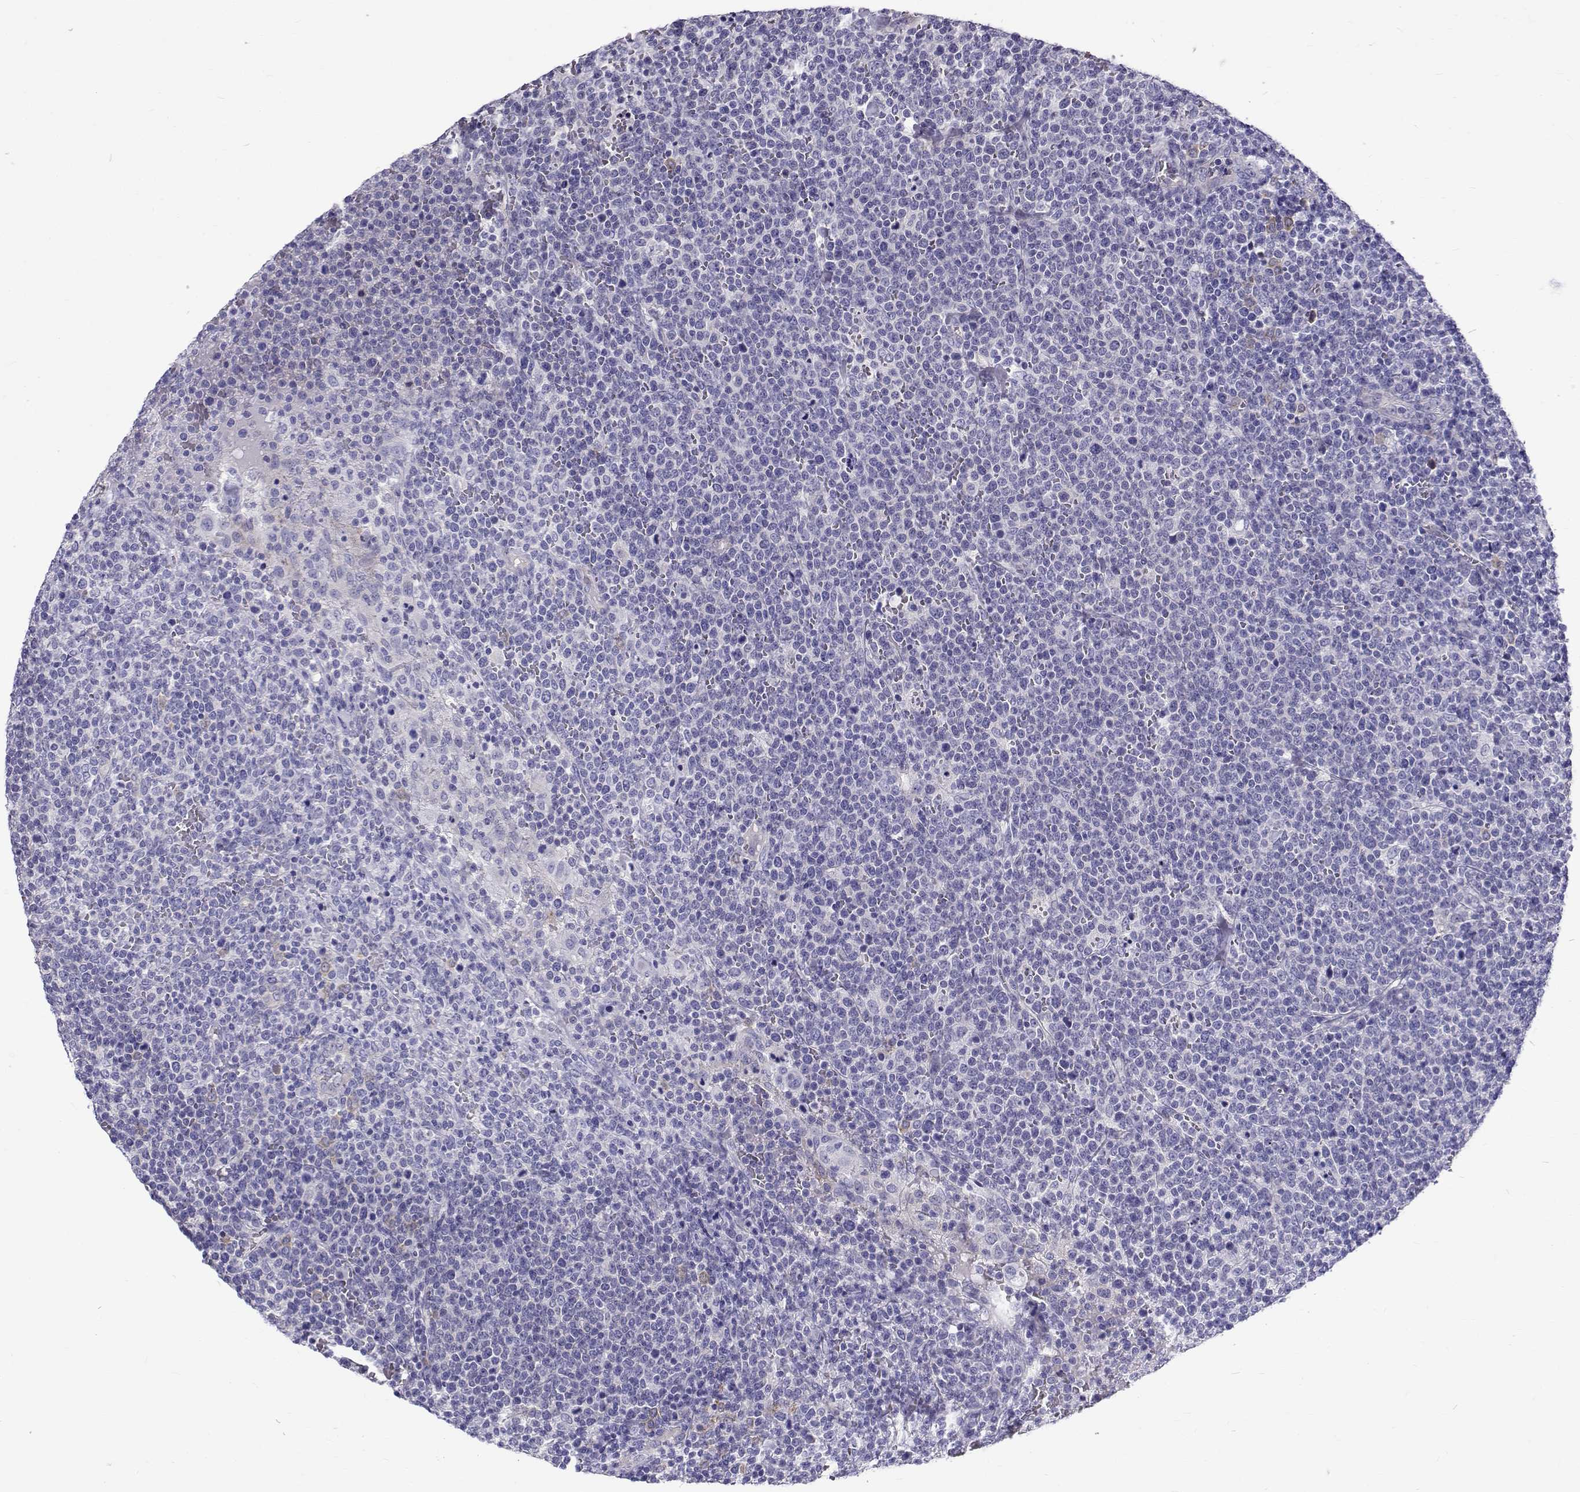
{"staining": {"intensity": "negative", "quantity": "none", "location": "none"}, "tissue": "lymphoma", "cell_type": "Tumor cells", "image_type": "cancer", "snomed": [{"axis": "morphology", "description": "Malignant lymphoma, non-Hodgkin's type, High grade"}, {"axis": "topography", "description": "Lymph node"}], "caption": "A micrograph of lymphoma stained for a protein demonstrates no brown staining in tumor cells. (DAB (3,3'-diaminobenzidine) IHC visualized using brightfield microscopy, high magnification).", "gene": "IGSF1", "patient": {"sex": "male", "age": 61}}